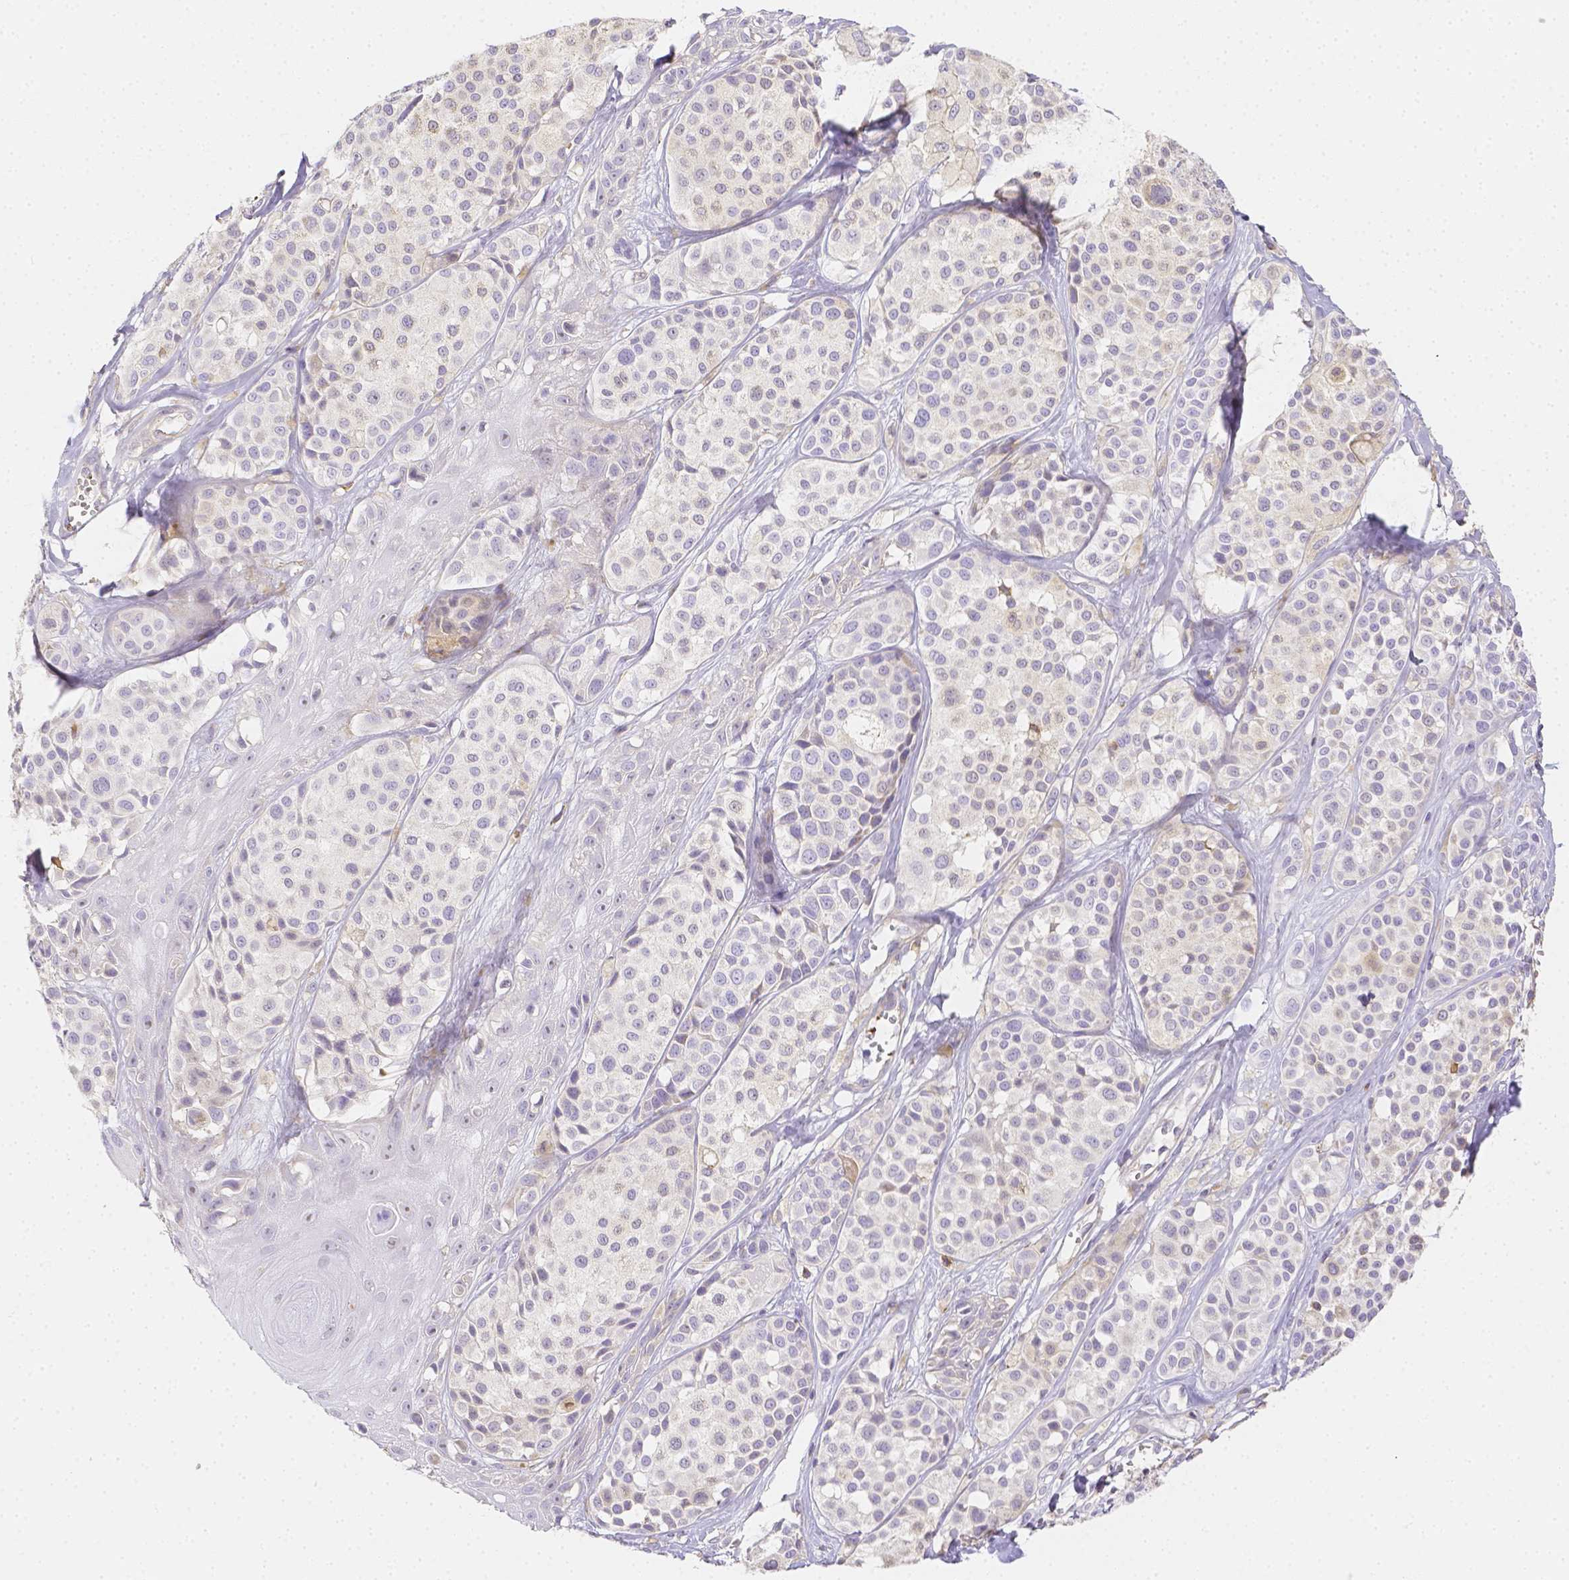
{"staining": {"intensity": "negative", "quantity": "none", "location": "none"}, "tissue": "melanoma", "cell_type": "Tumor cells", "image_type": "cancer", "snomed": [{"axis": "morphology", "description": "Malignant melanoma, NOS"}, {"axis": "topography", "description": "Skin"}], "caption": "Melanoma was stained to show a protein in brown. There is no significant expression in tumor cells. The staining is performed using DAB brown chromogen with nuclei counter-stained in using hematoxylin.", "gene": "ASAH2", "patient": {"sex": "male", "age": 77}}